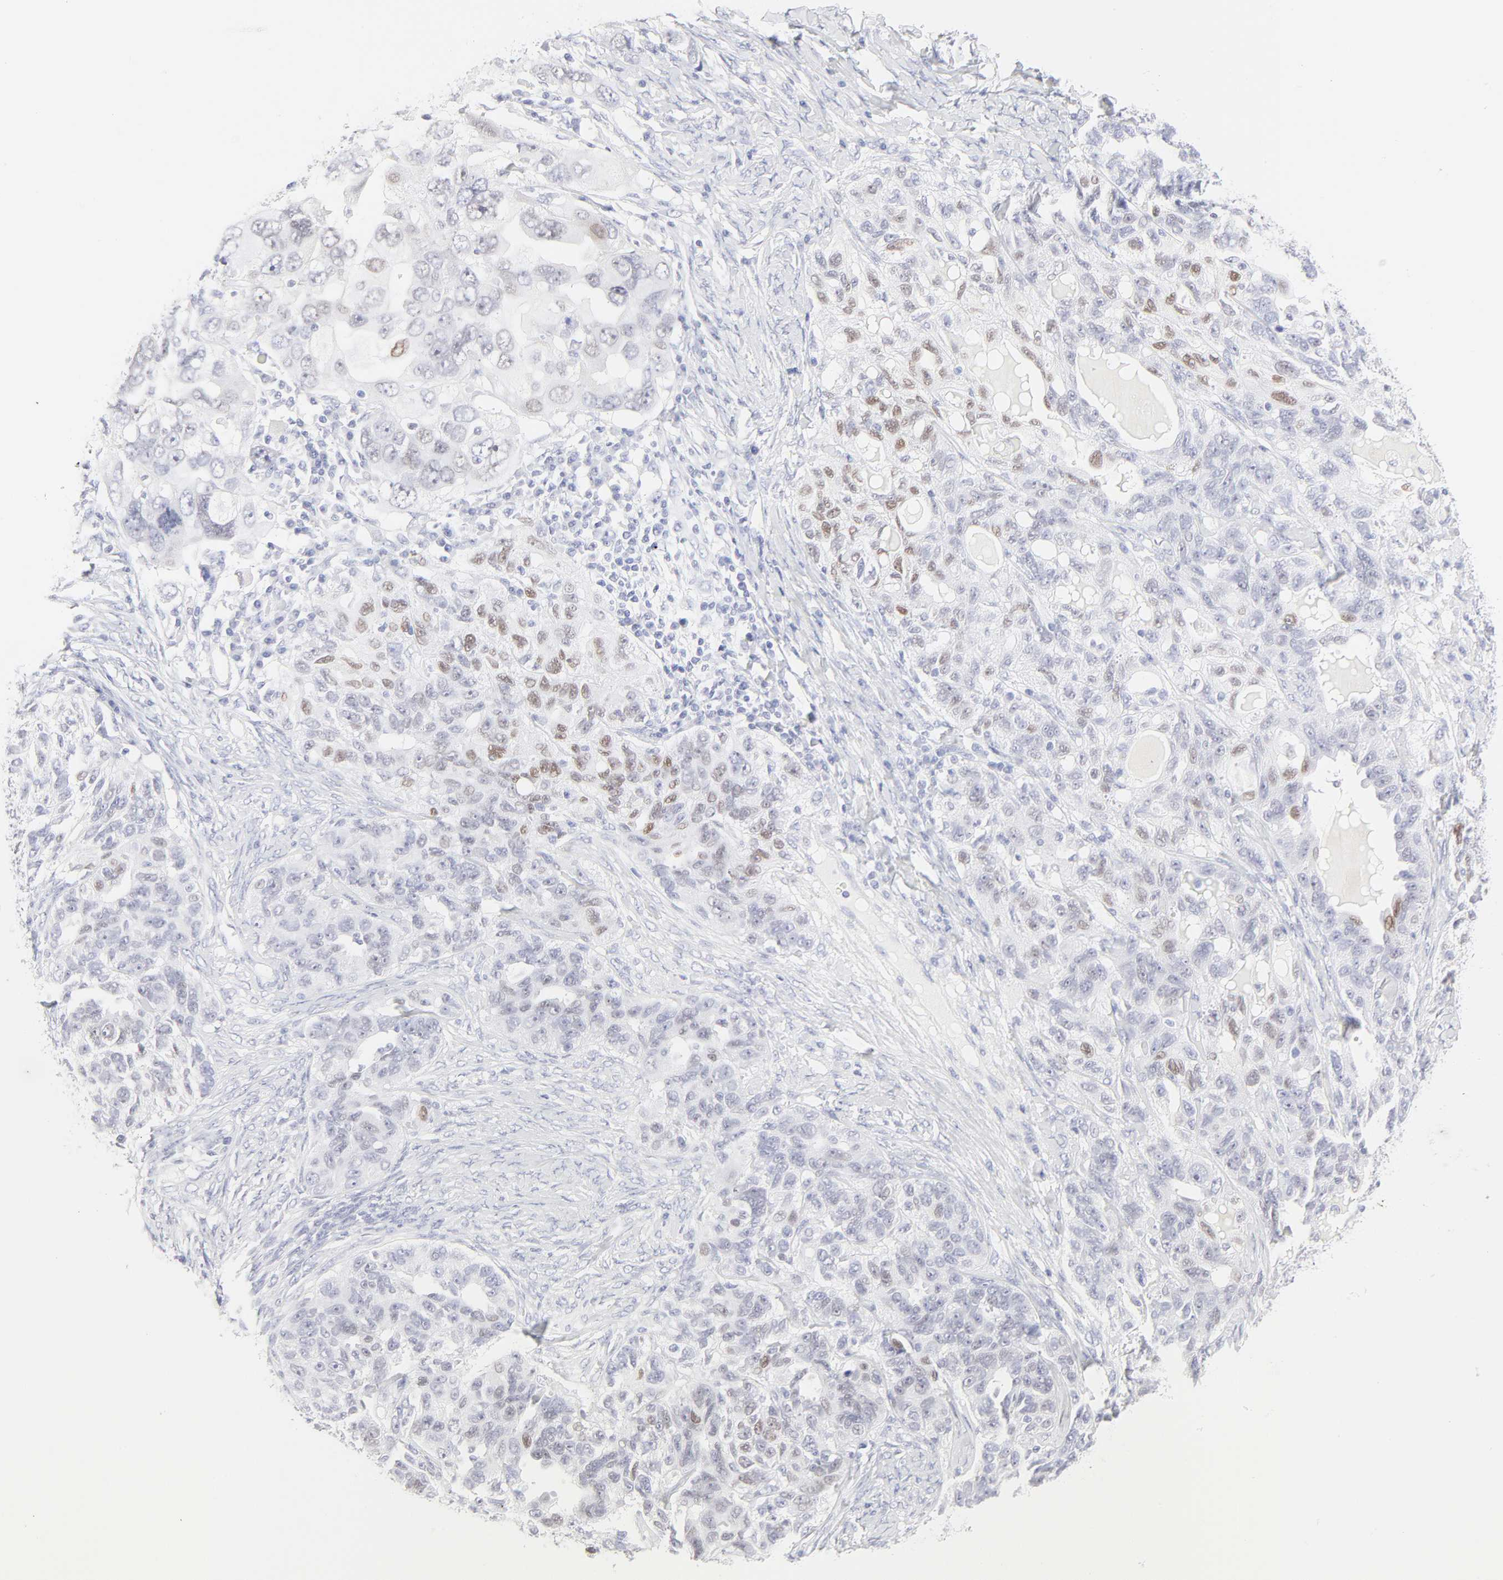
{"staining": {"intensity": "moderate", "quantity": "<25%", "location": "nuclear"}, "tissue": "ovarian cancer", "cell_type": "Tumor cells", "image_type": "cancer", "snomed": [{"axis": "morphology", "description": "Cystadenocarcinoma, serous, NOS"}, {"axis": "topography", "description": "Ovary"}], "caption": "Tumor cells reveal low levels of moderate nuclear positivity in about <25% of cells in ovarian cancer (serous cystadenocarcinoma). Ihc stains the protein in brown and the nuclei are stained blue.", "gene": "ELF3", "patient": {"sex": "female", "age": 82}}